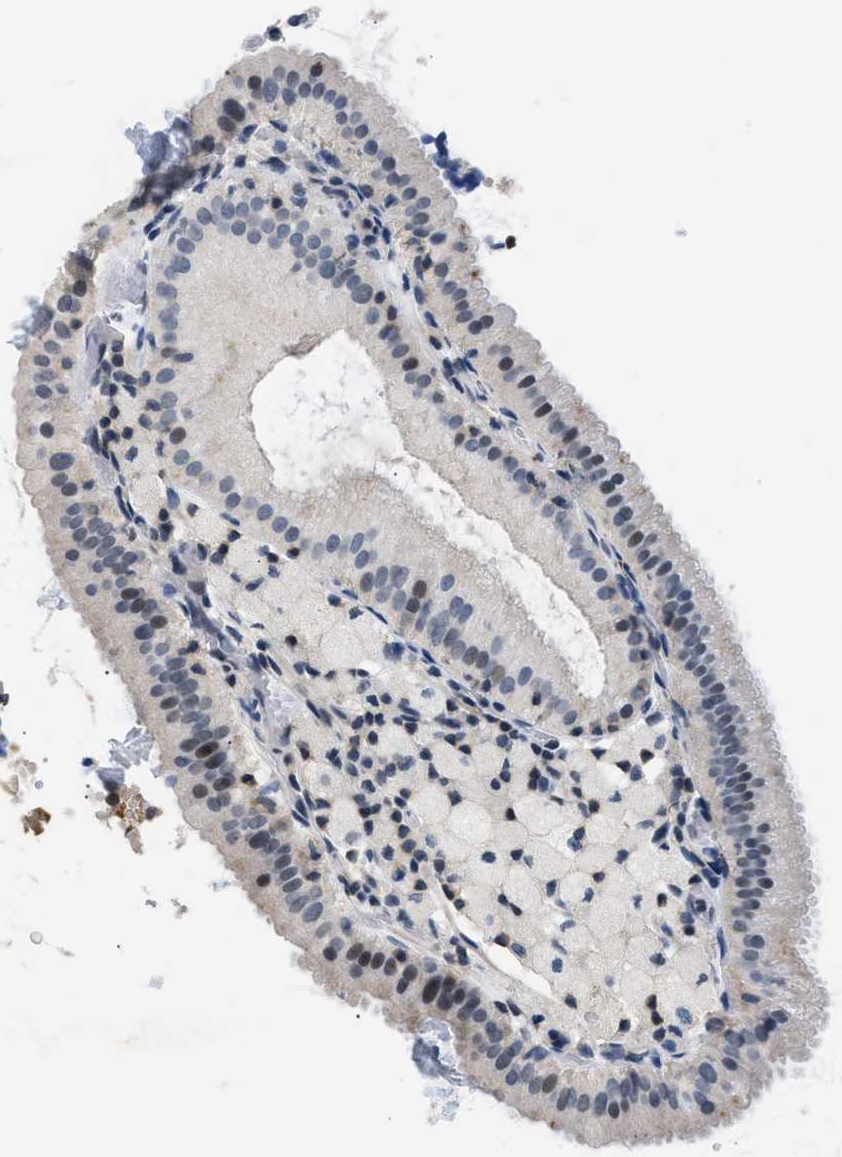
{"staining": {"intensity": "weak", "quantity": "25%-75%", "location": "nuclear"}, "tissue": "gallbladder", "cell_type": "Glandular cells", "image_type": "normal", "snomed": [{"axis": "morphology", "description": "Normal tissue, NOS"}, {"axis": "topography", "description": "Gallbladder"}], "caption": "Protein staining displays weak nuclear staining in approximately 25%-75% of glandular cells in normal gallbladder.", "gene": "KCNC3", "patient": {"sex": "male", "age": 54}}